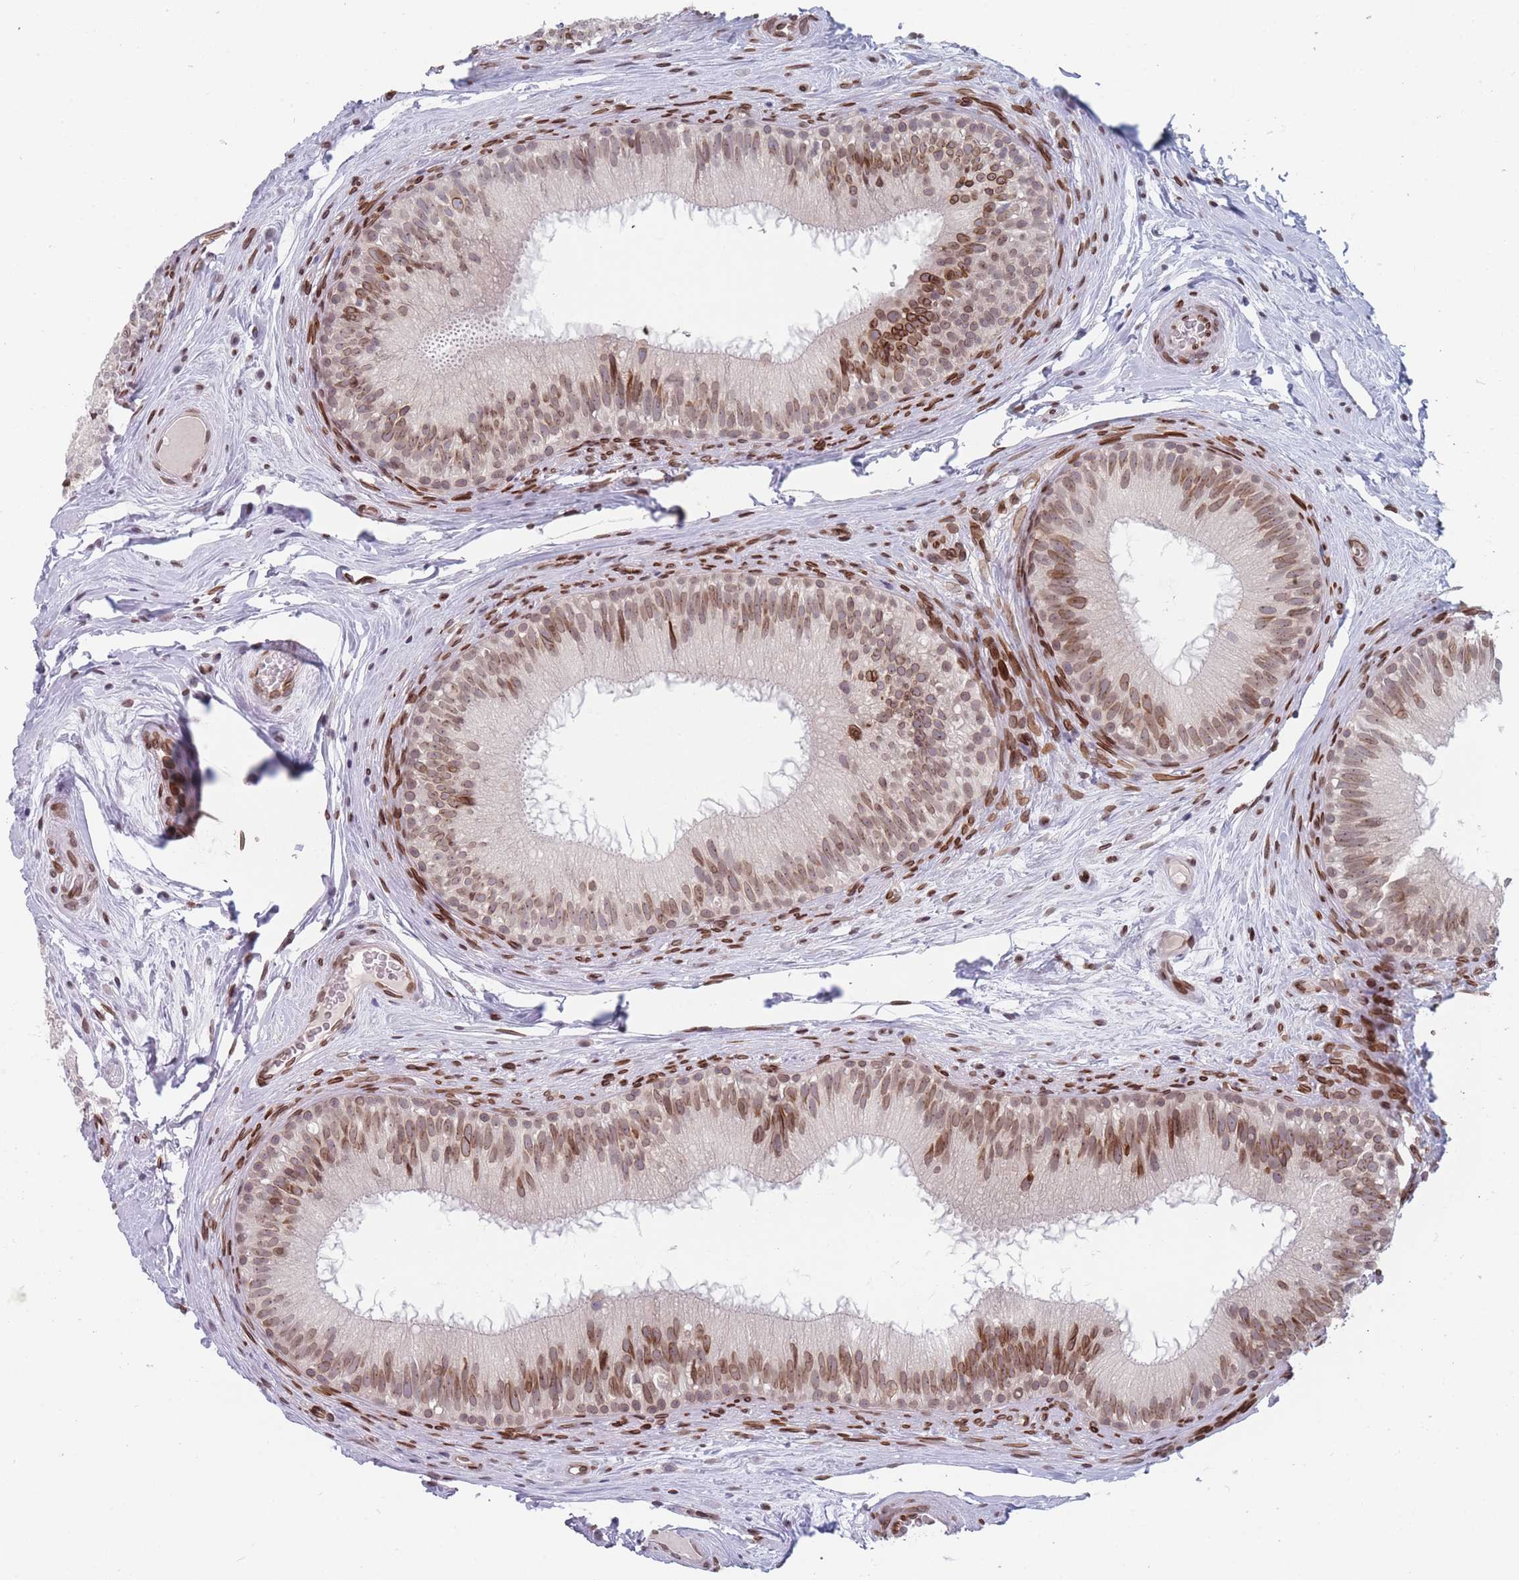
{"staining": {"intensity": "moderate", "quantity": "25%-75%", "location": "cytoplasmic/membranous,nuclear"}, "tissue": "epididymis", "cell_type": "Glandular cells", "image_type": "normal", "snomed": [{"axis": "morphology", "description": "Normal tissue, NOS"}, {"axis": "topography", "description": "Epididymis"}], "caption": "Brown immunohistochemical staining in unremarkable human epididymis exhibits moderate cytoplasmic/membranous,nuclear expression in about 25%-75% of glandular cells. (DAB (3,3'-diaminobenzidine) IHC, brown staining for protein, blue staining for nuclei).", "gene": "ZBTB1", "patient": {"sex": "male", "age": 34}}